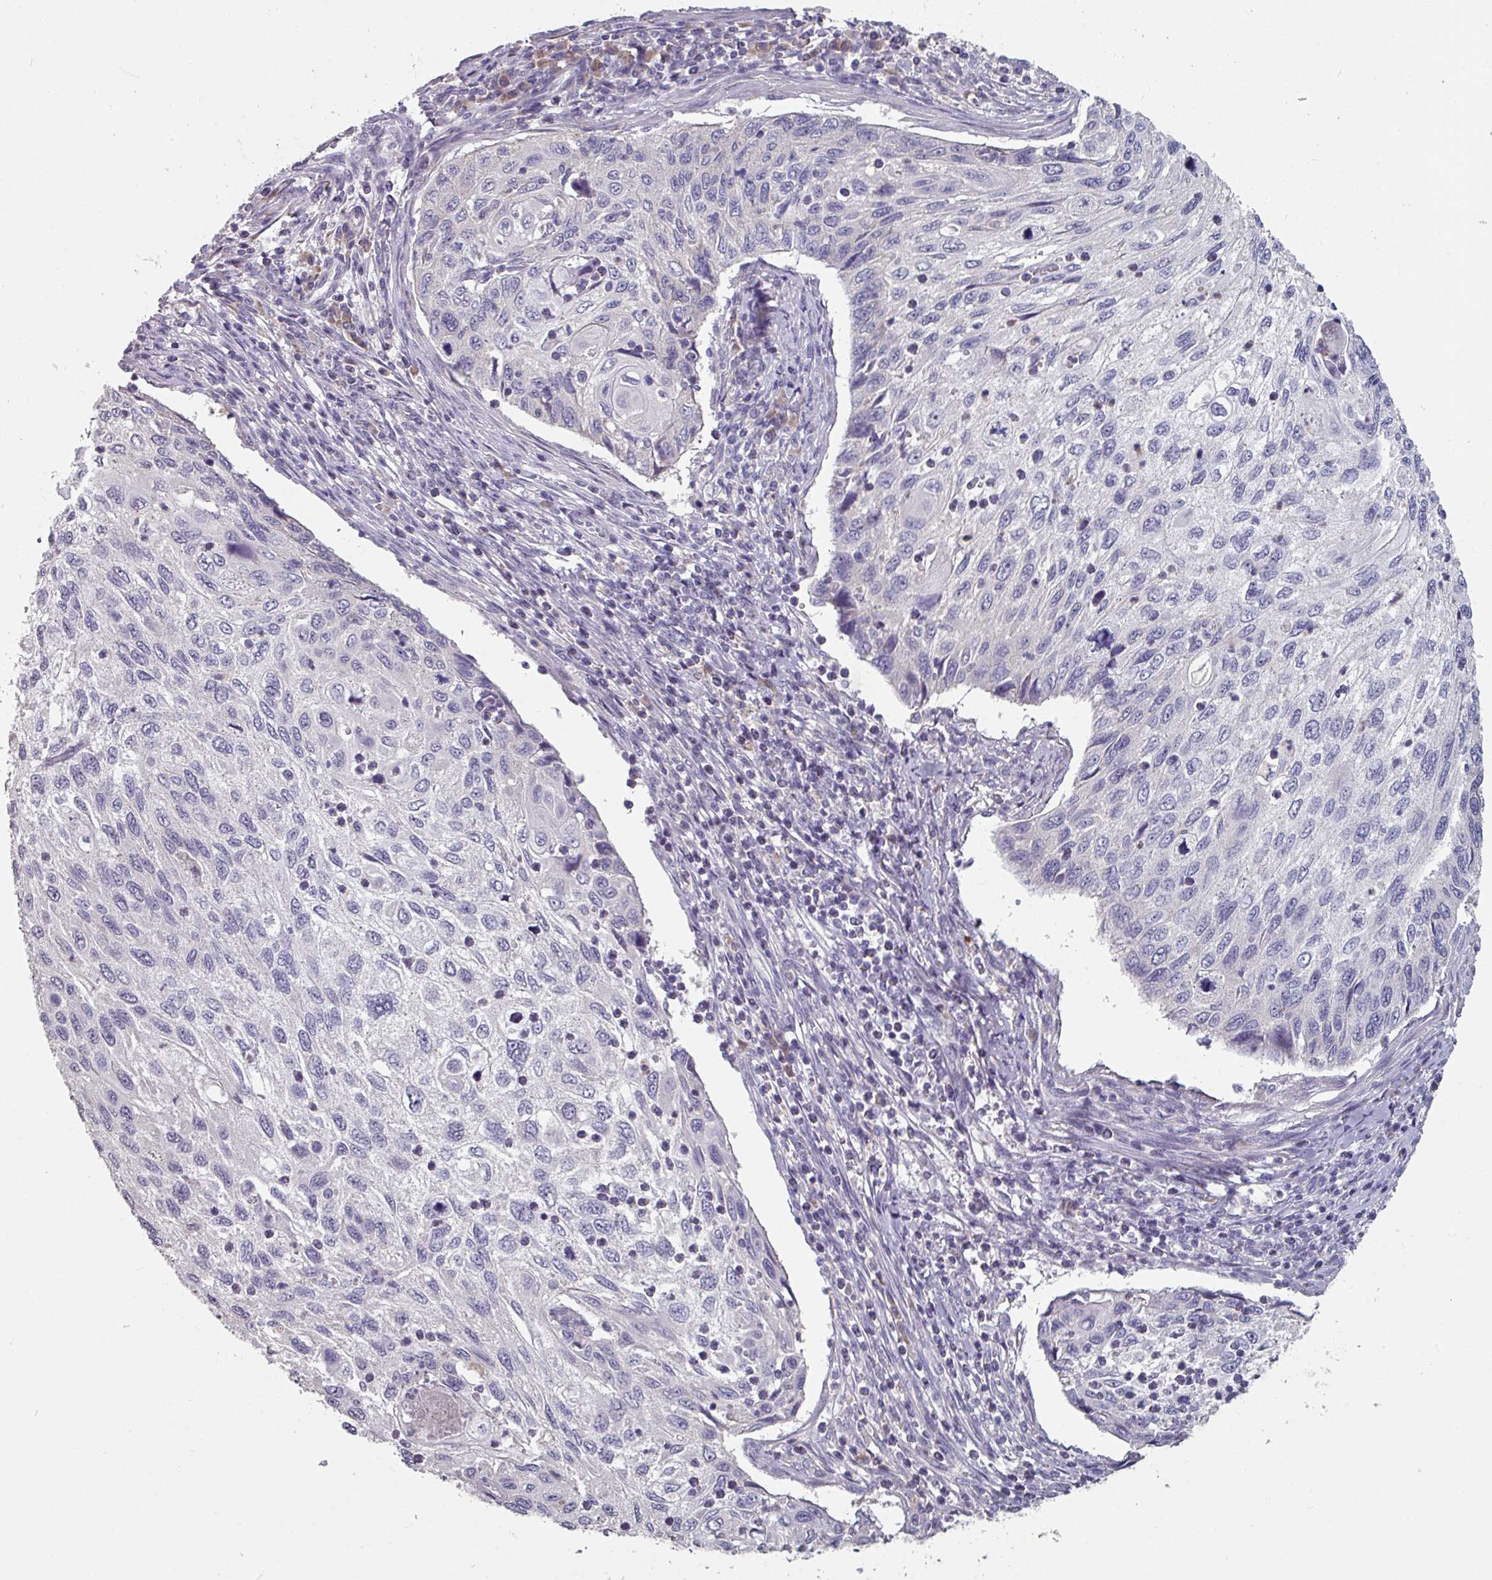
{"staining": {"intensity": "negative", "quantity": "none", "location": "none"}, "tissue": "cervical cancer", "cell_type": "Tumor cells", "image_type": "cancer", "snomed": [{"axis": "morphology", "description": "Squamous cell carcinoma, NOS"}, {"axis": "topography", "description": "Cervix"}], "caption": "Immunohistochemistry photomicrograph of human cervical cancer (squamous cell carcinoma) stained for a protein (brown), which reveals no staining in tumor cells.", "gene": "PRAMEF8", "patient": {"sex": "female", "age": 70}}